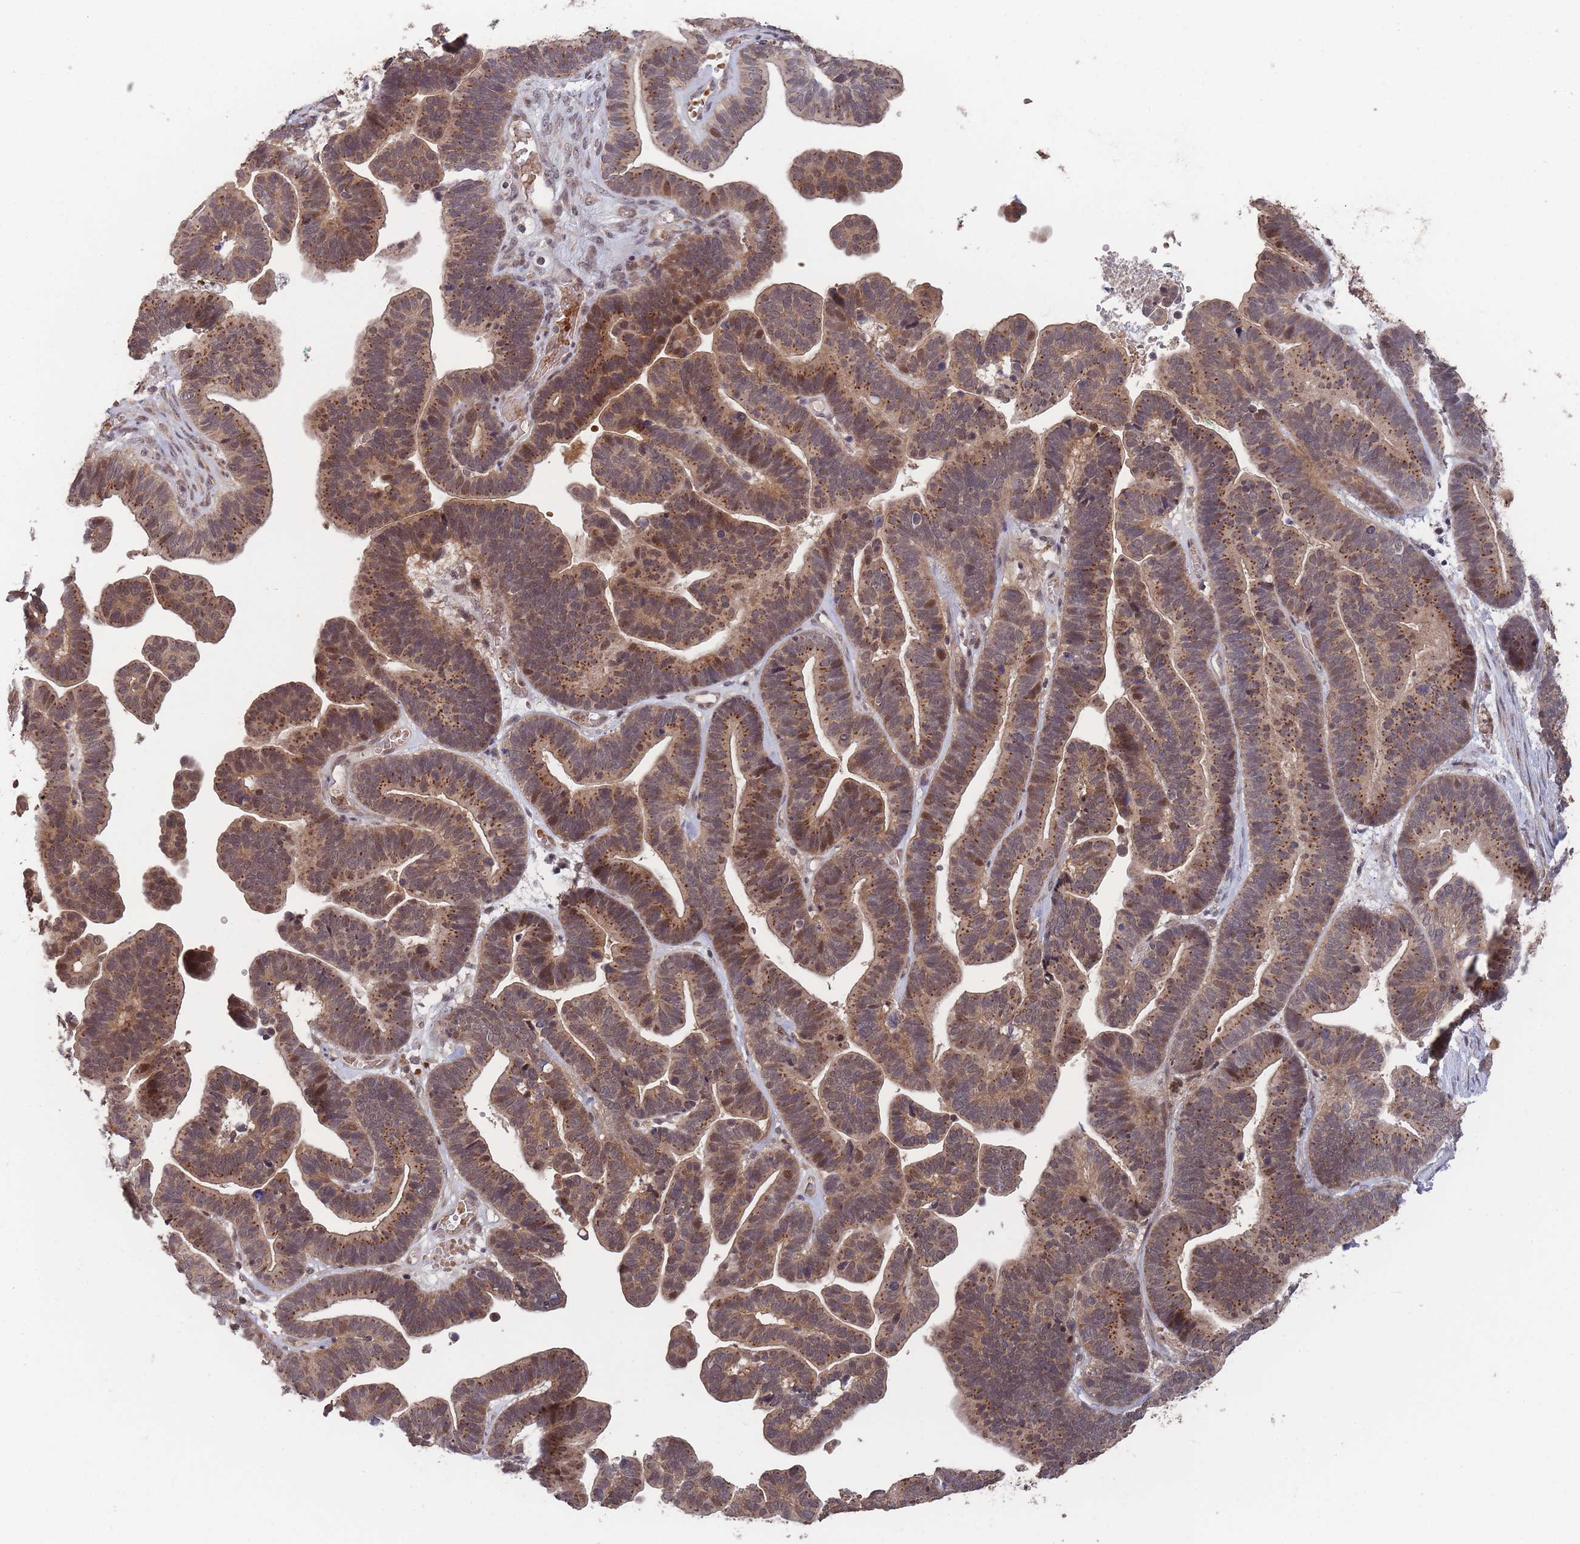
{"staining": {"intensity": "strong", "quantity": ">75%", "location": "cytoplasmic/membranous"}, "tissue": "ovarian cancer", "cell_type": "Tumor cells", "image_type": "cancer", "snomed": [{"axis": "morphology", "description": "Cystadenocarcinoma, serous, NOS"}, {"axis": "topography", "description": "Ovary"}], "caption": "Immunohistochemistry histopathology image of neoplastic tissue: human serous cystadenocarcinoma (ovarian) stained using immunohistochemistry displays high levels of strong protein expression localized specifically in the cytoplasmic/membranous of tumor cells, appearing as a cytoplasmic/membranous brown color.", "gene": "SF3B1", "patient": {"sex": "female", "age": 56}}